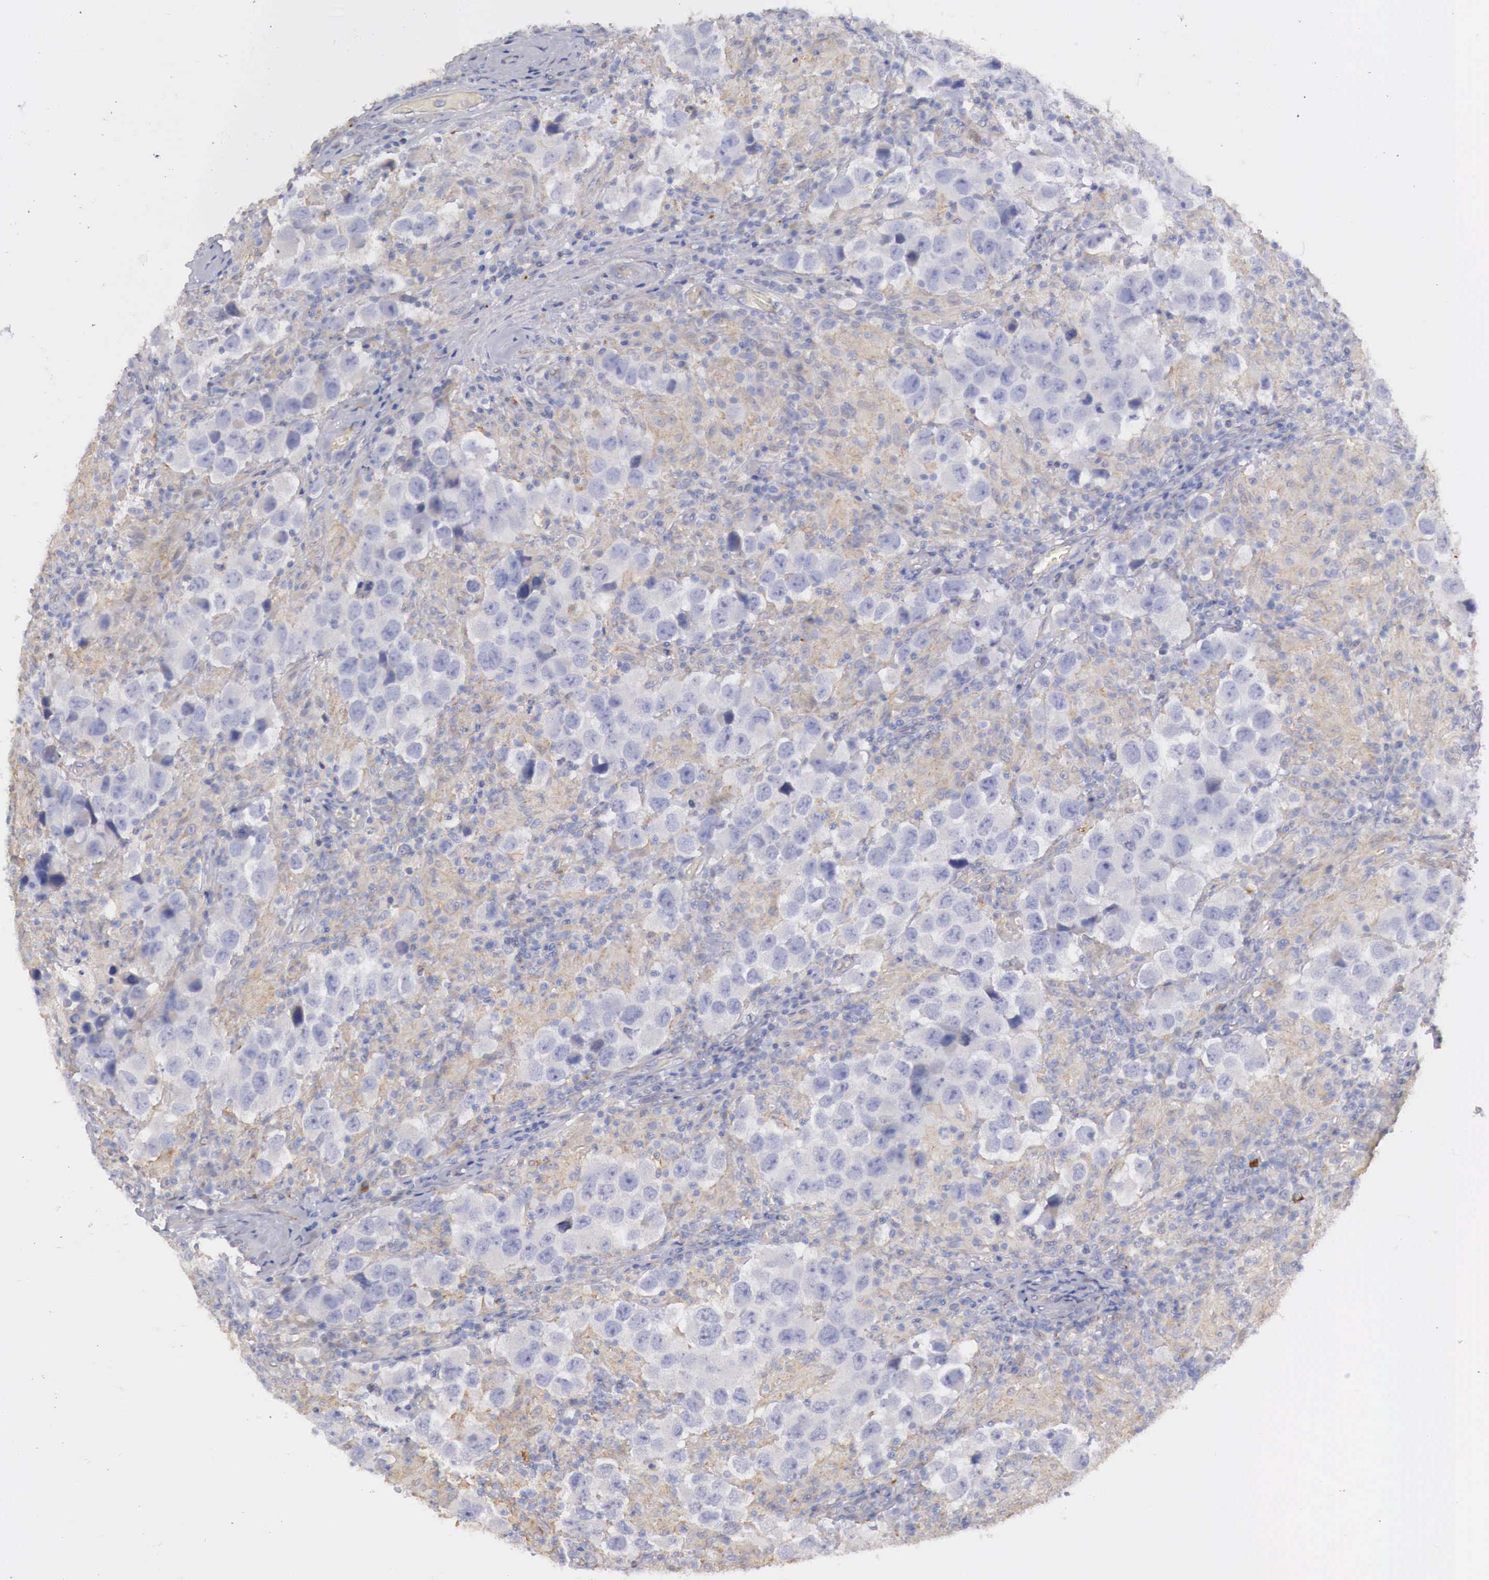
{"staining": {"intensity": "negative", "quantity": "none", "location": "none"}, "tissue": "testis cancer", "cell_type": "Tumor cells", "image_type": "cancer", "snomed": [{"axis": "morphology", "description": "Carcinoma, Embryonal, NOS"}, {"axis": "topography", "description": "Testis"}], "caption": "The immunohistochemistry (IHC) histopathology image has no significant expression in tumor cells of embryonal carcinoma (testis) tissue.", "gene": "KLHDC7B", "patient": {"sex": "male", "age": 21}}